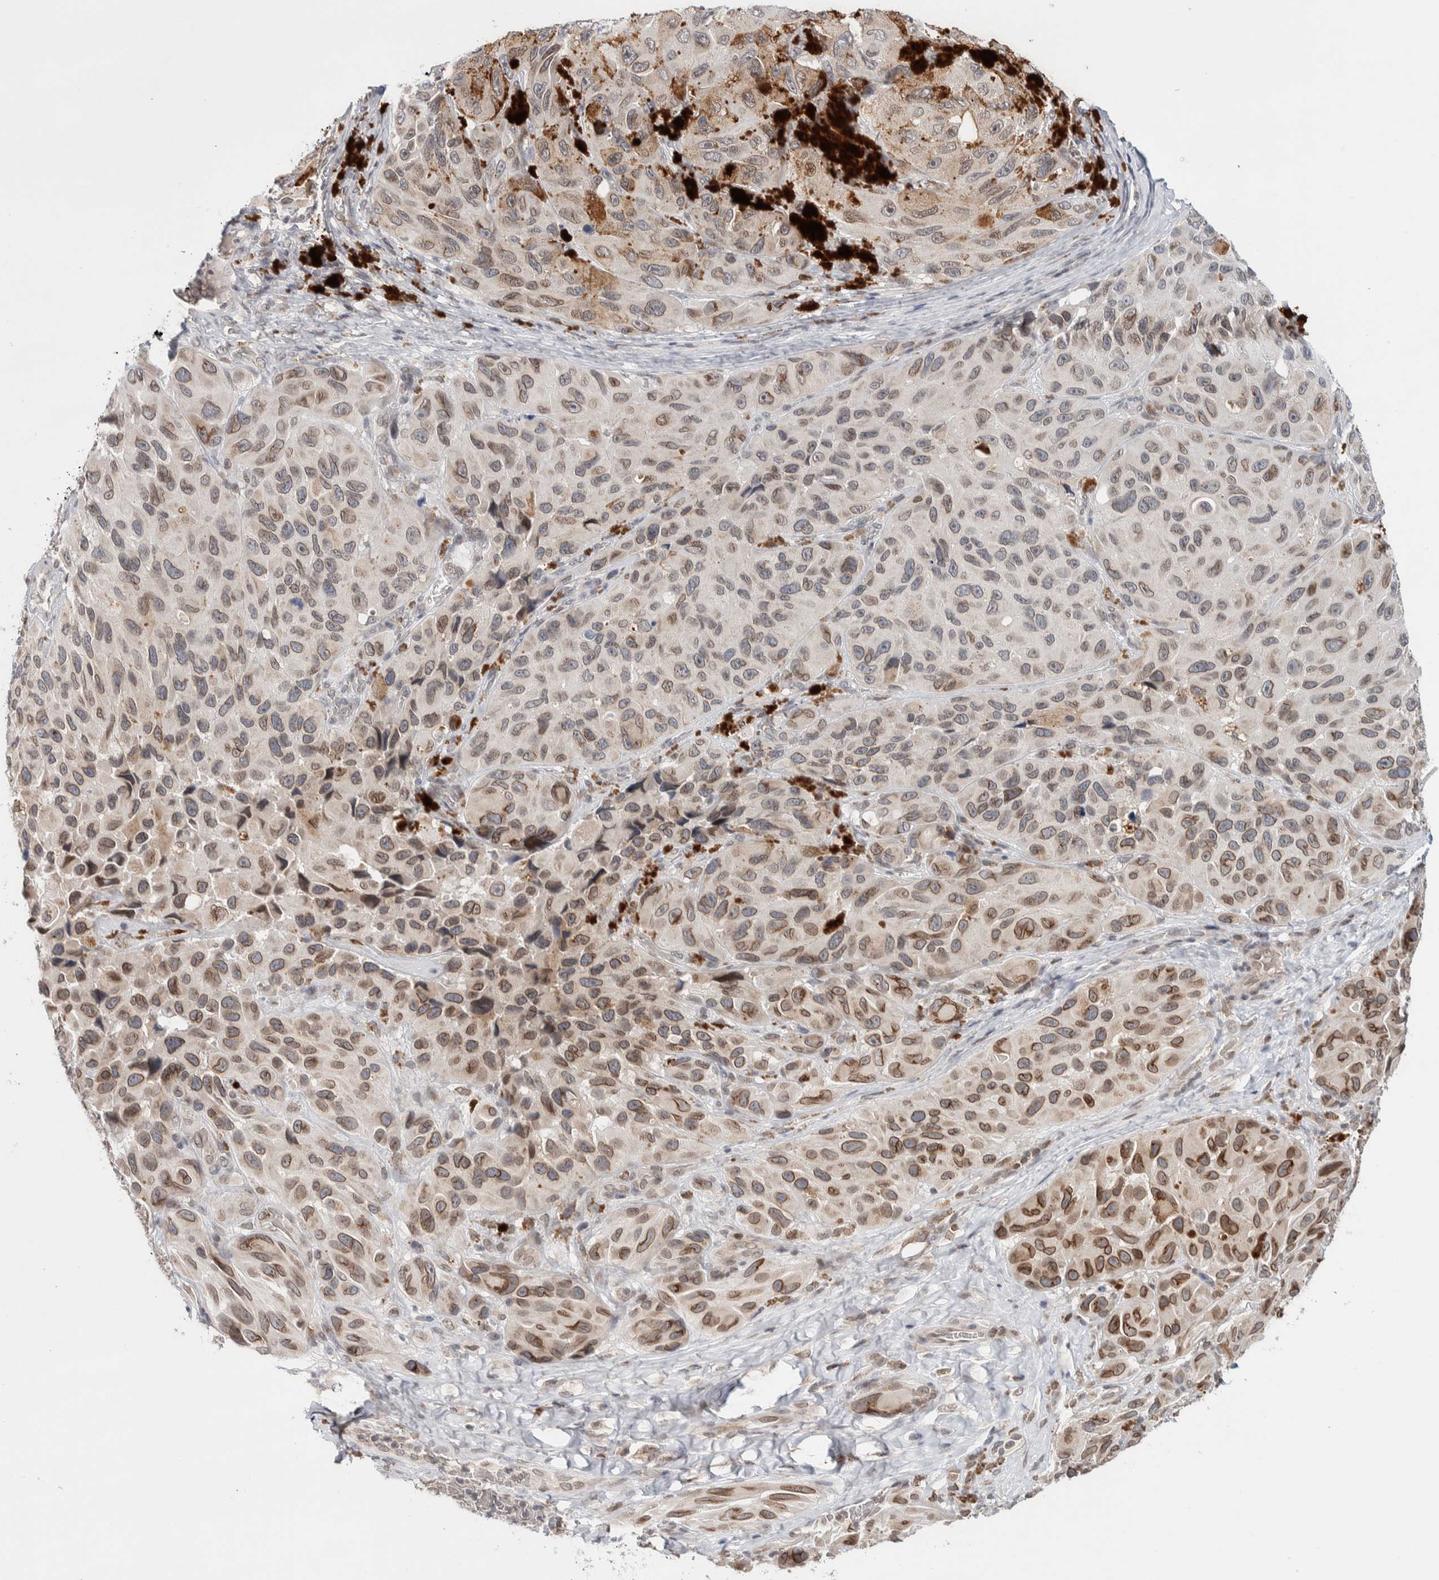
{"staining": {"intensity": "moderate", "quantity": ">75%", "location": "cytoplasmic/membranous,nuclear"}, "tissue": "melanoma", "cell_type": "Tumor cells", "image_type": "cancer", "snomed": [{"axis": "morphology", "description": "Malignant melanoma, NOS"}, {"axis": "topography", "description": "Skin"}], "caption": "An image showing moderate cytoplasmic/membranous and nuclear expression in about >75% of tumor cells in malignant melanoma, as visualized by brown immunohistochemical staining.", "gene": "CRAT", "patient": {"sex": "female", "age": 73}}